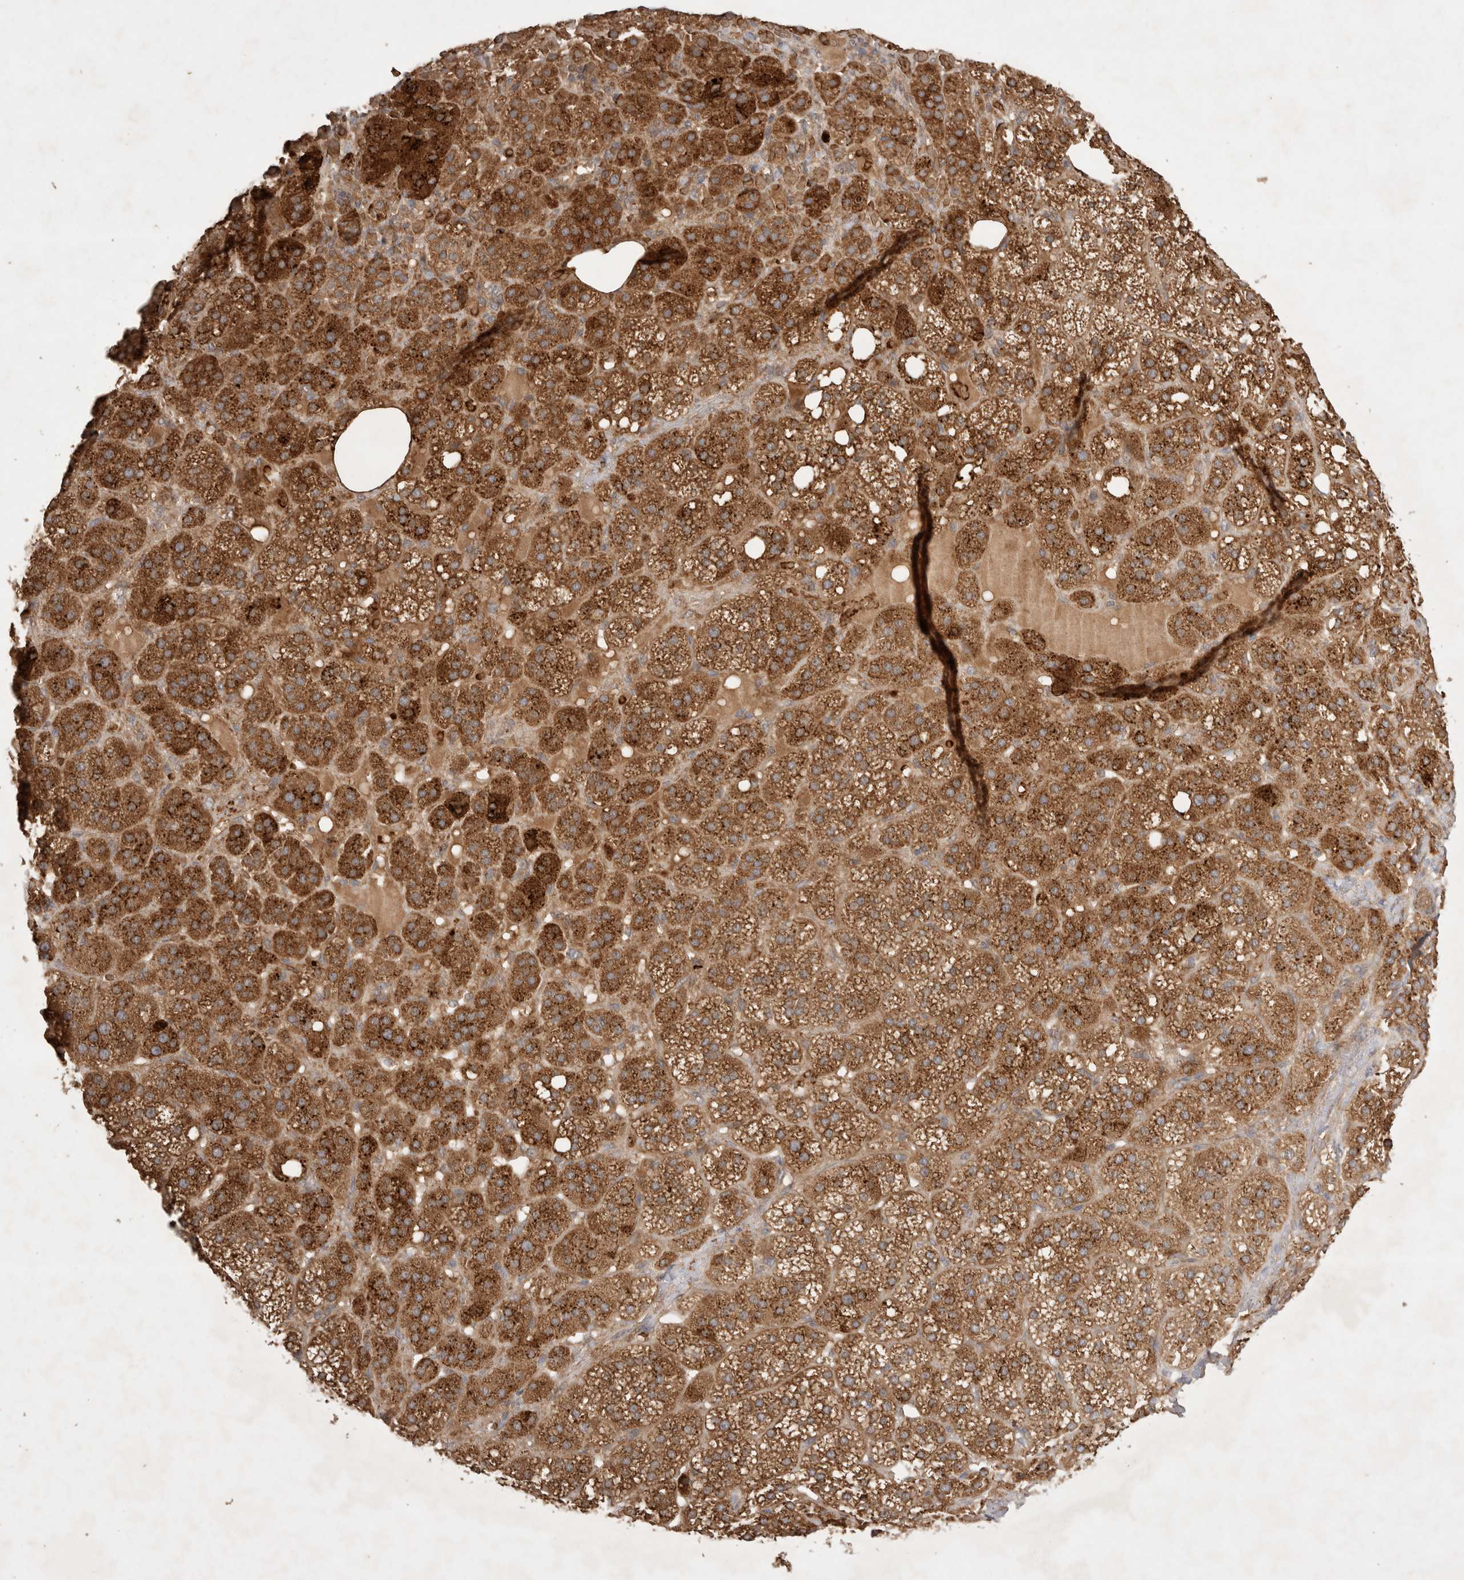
{"staining": {"intensity": "strong", "quantity": ">75%", "location": "cytoplasmic/membranous"}, "tissue": "adrenal gland", "cell_type": "Glandular cells", "image_type": "normal", "snomed": [{"axis": "morphology", "description": "Normal tissue, NOS"}, {"axis": "topography", "description": "Adrenal gland"}], "caption": "Adrenal gland stained with DAB (3,3'-diaminobenzidine) immunohistochemistry exhibits high levels of strong cytoplasmic/membranous positivity in approximately >75% of glandular cells.", "gene": "FAM221A", "patient": {"sex": "female", "age": 59}}